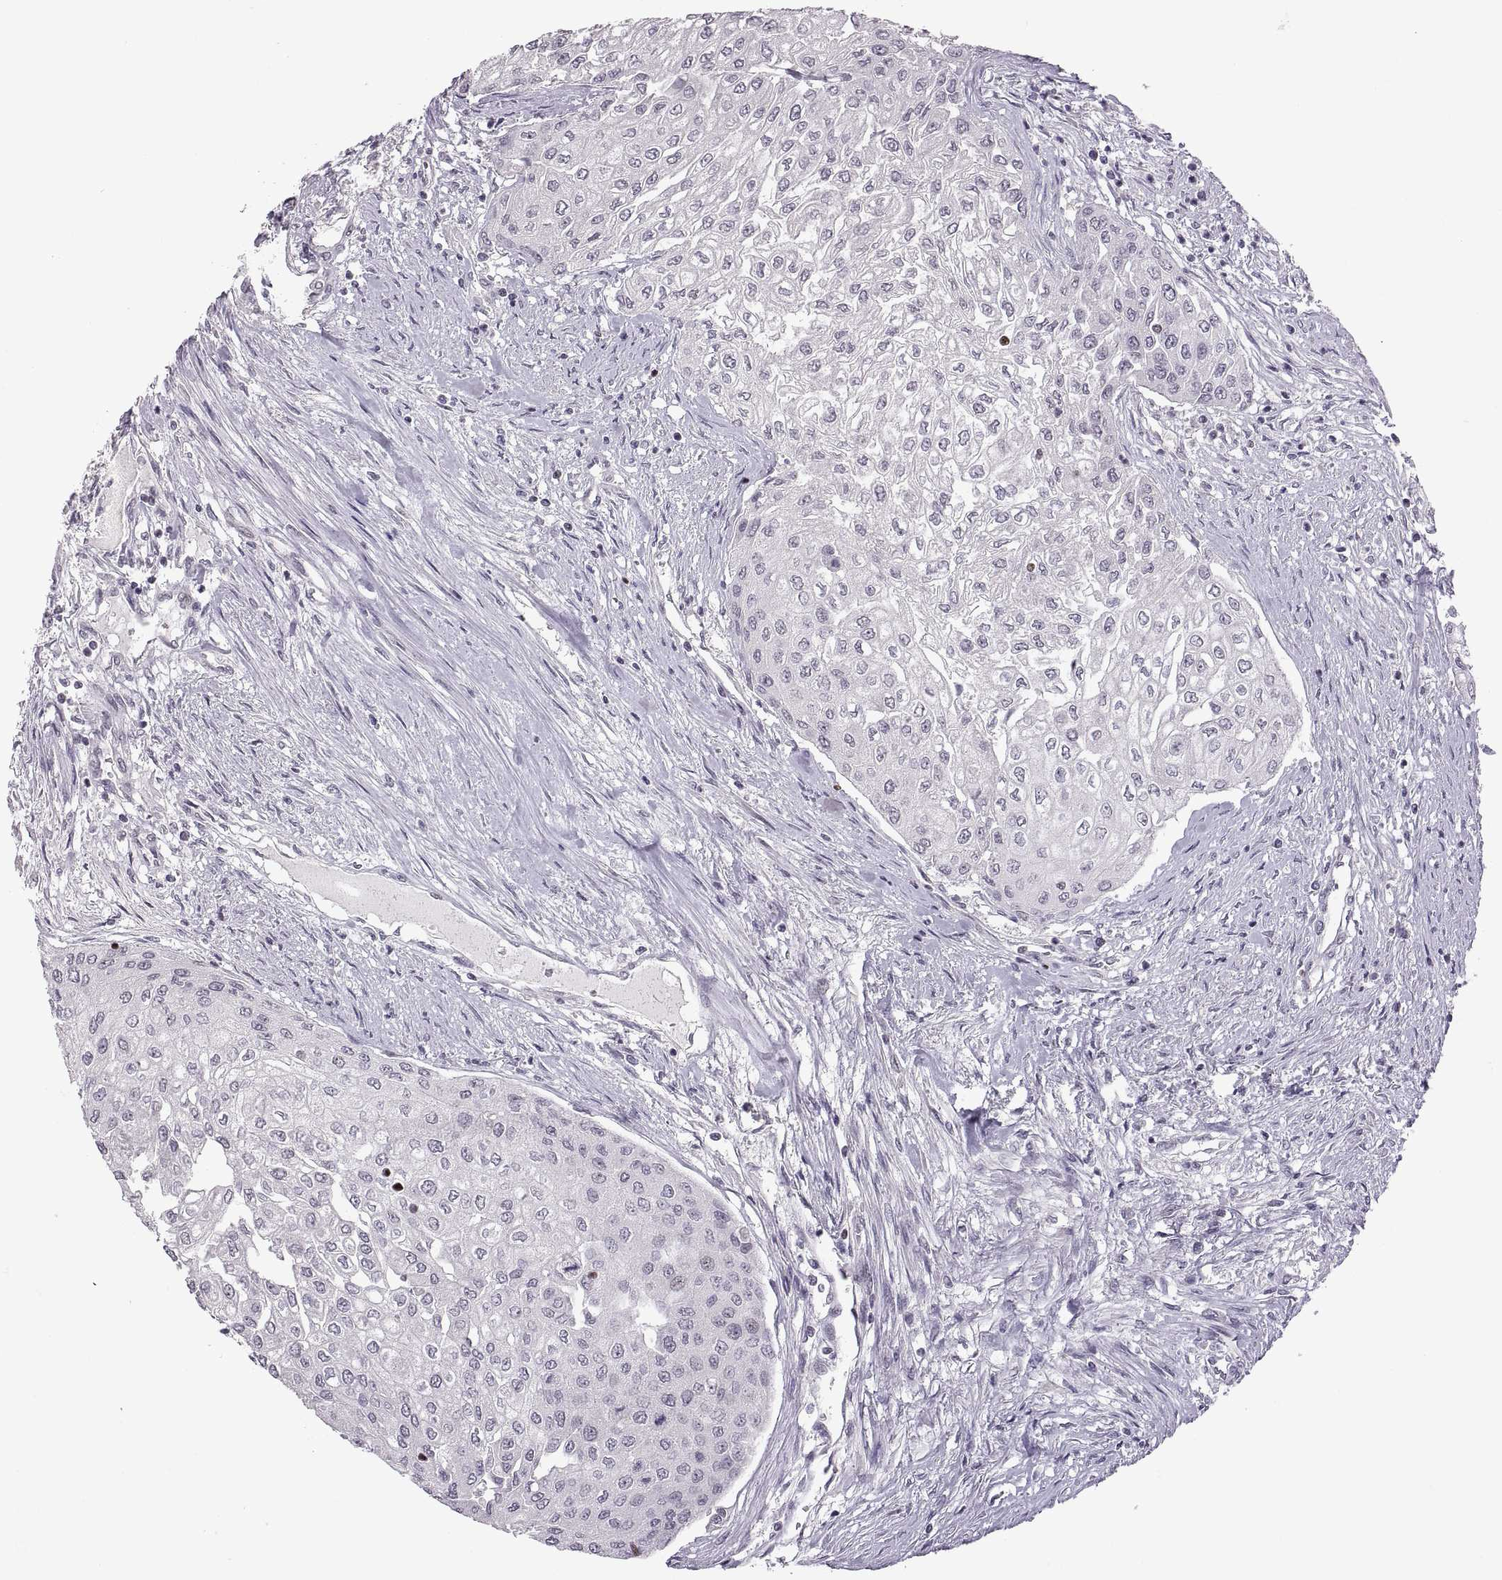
{"staining": {"intensity": "negative", "quantity": "none", "location": "none"}, "tissue": "urothelial cancer", "cell_type": "Tumor cells", "image_type": "cancer", "snomed": [{"axis": "morphology", "description": "Urothelial carcinoma, High grade"}, {"axis": "topography", "description": "Urinary bladder"}], "caption": "This is a histopathology image of immunohistochemistry (IHC) staining of urothelial cancer, which shows no positivity in tumor cells. (DAB (3,3'-diaminobenzidine) immunohistochemistry (IHC) with hematoxylin counter stain).", "gene": "NEK2", "patient": {"sex": "male", "age": 62}}